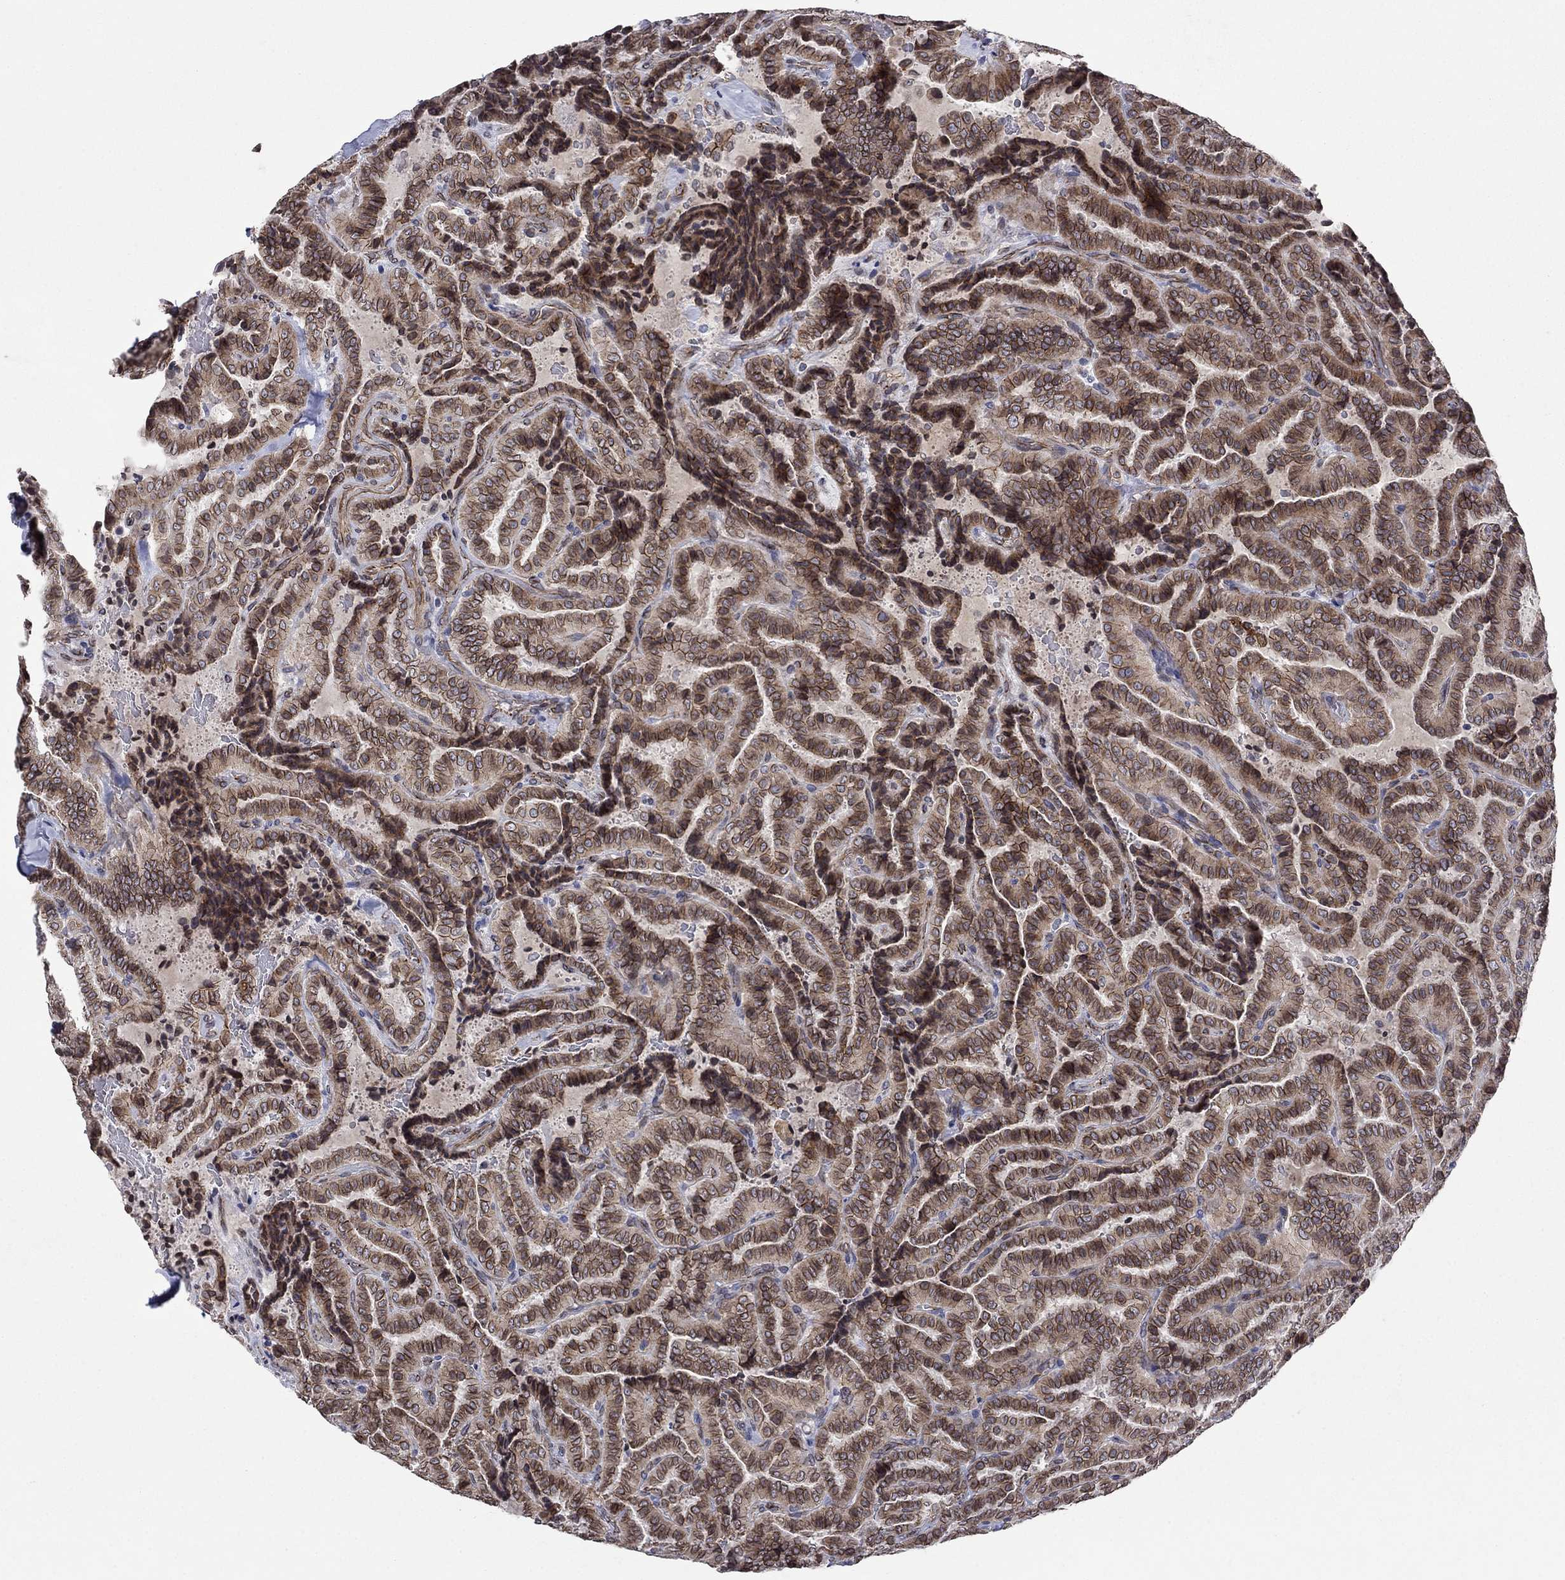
{"staining": {"intensity": "moderate", "quantity": ">75%", "location": "cytoplasmic/membranous"}, "tissue": "thyroid cancer", "cell_type": "Tumor cells", "image_type": "cancer", "snomed": [{"axis": "morphology", "description": "Papillary adenocarcinoma, NOS"}, {"axis": "topography", "description": "Thyroid gland"}], "caption": "Protein expression analysis of thyroid papillary adenocarcinoma reveals moderate cytoplasmic/membranous positivity in approximately >75% of tumor cells.", "gene": "EMC9", "patient": {"sex": "female", "age": 39}}